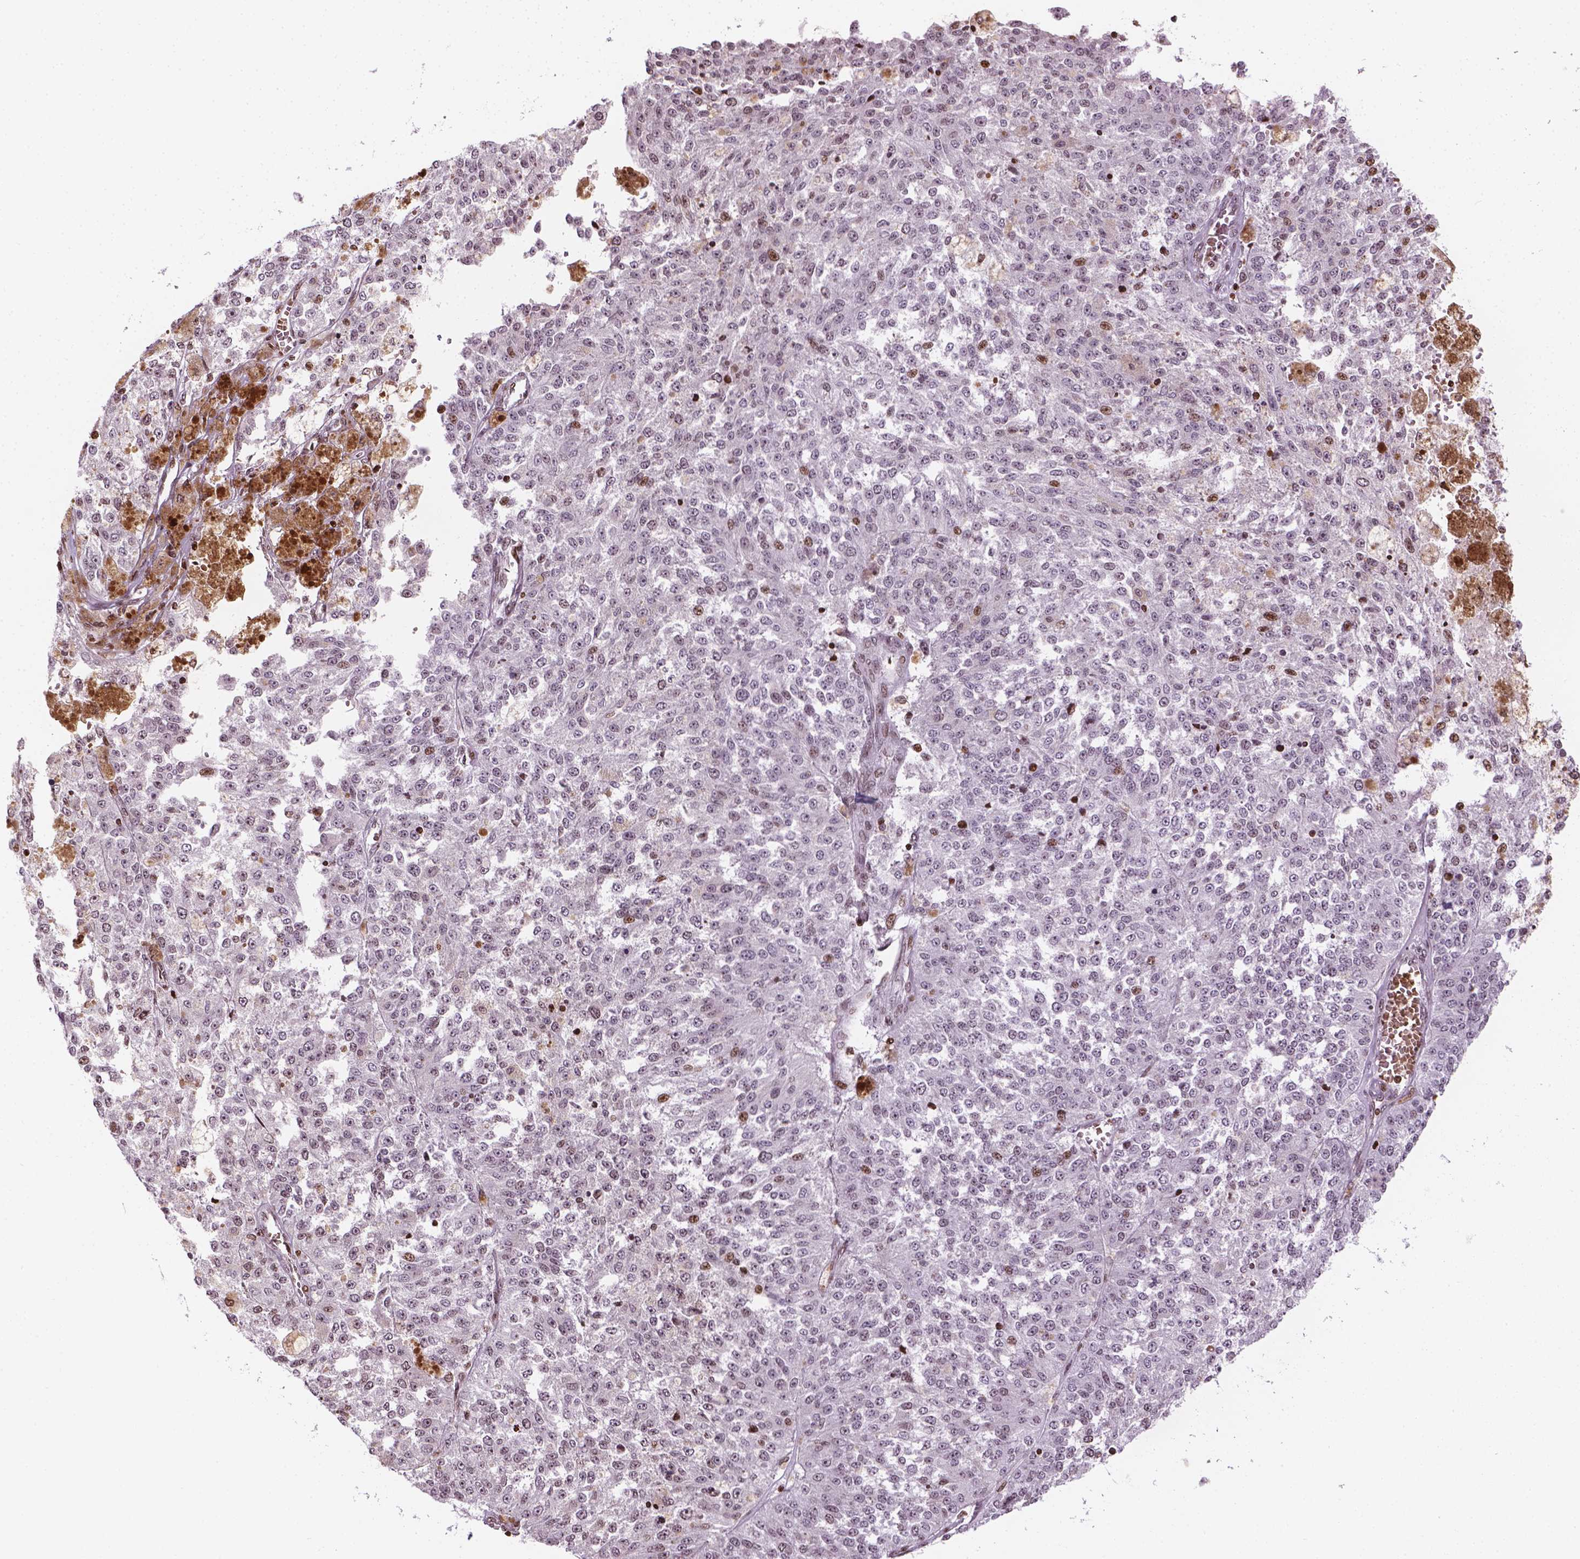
{"staining": {"intensity": "weak", "quantity": "<25%", "location": "nuclear"}, "tissue": "melanoma", "cell_type": "Tumor cells", "image_type": "cancer", "snomed": [{"axis": "morphology", "description": "Malignant melanoma, Metastatic site"}, {"axis": "topography", "description": "Lymph node"}], "caption": "A histopathology image of melanoma stained for a protein demonstrates no brown staining in tumor cells.", "gene": "PIP4K2A", "patient": {"sex": "female", "age": 64}}